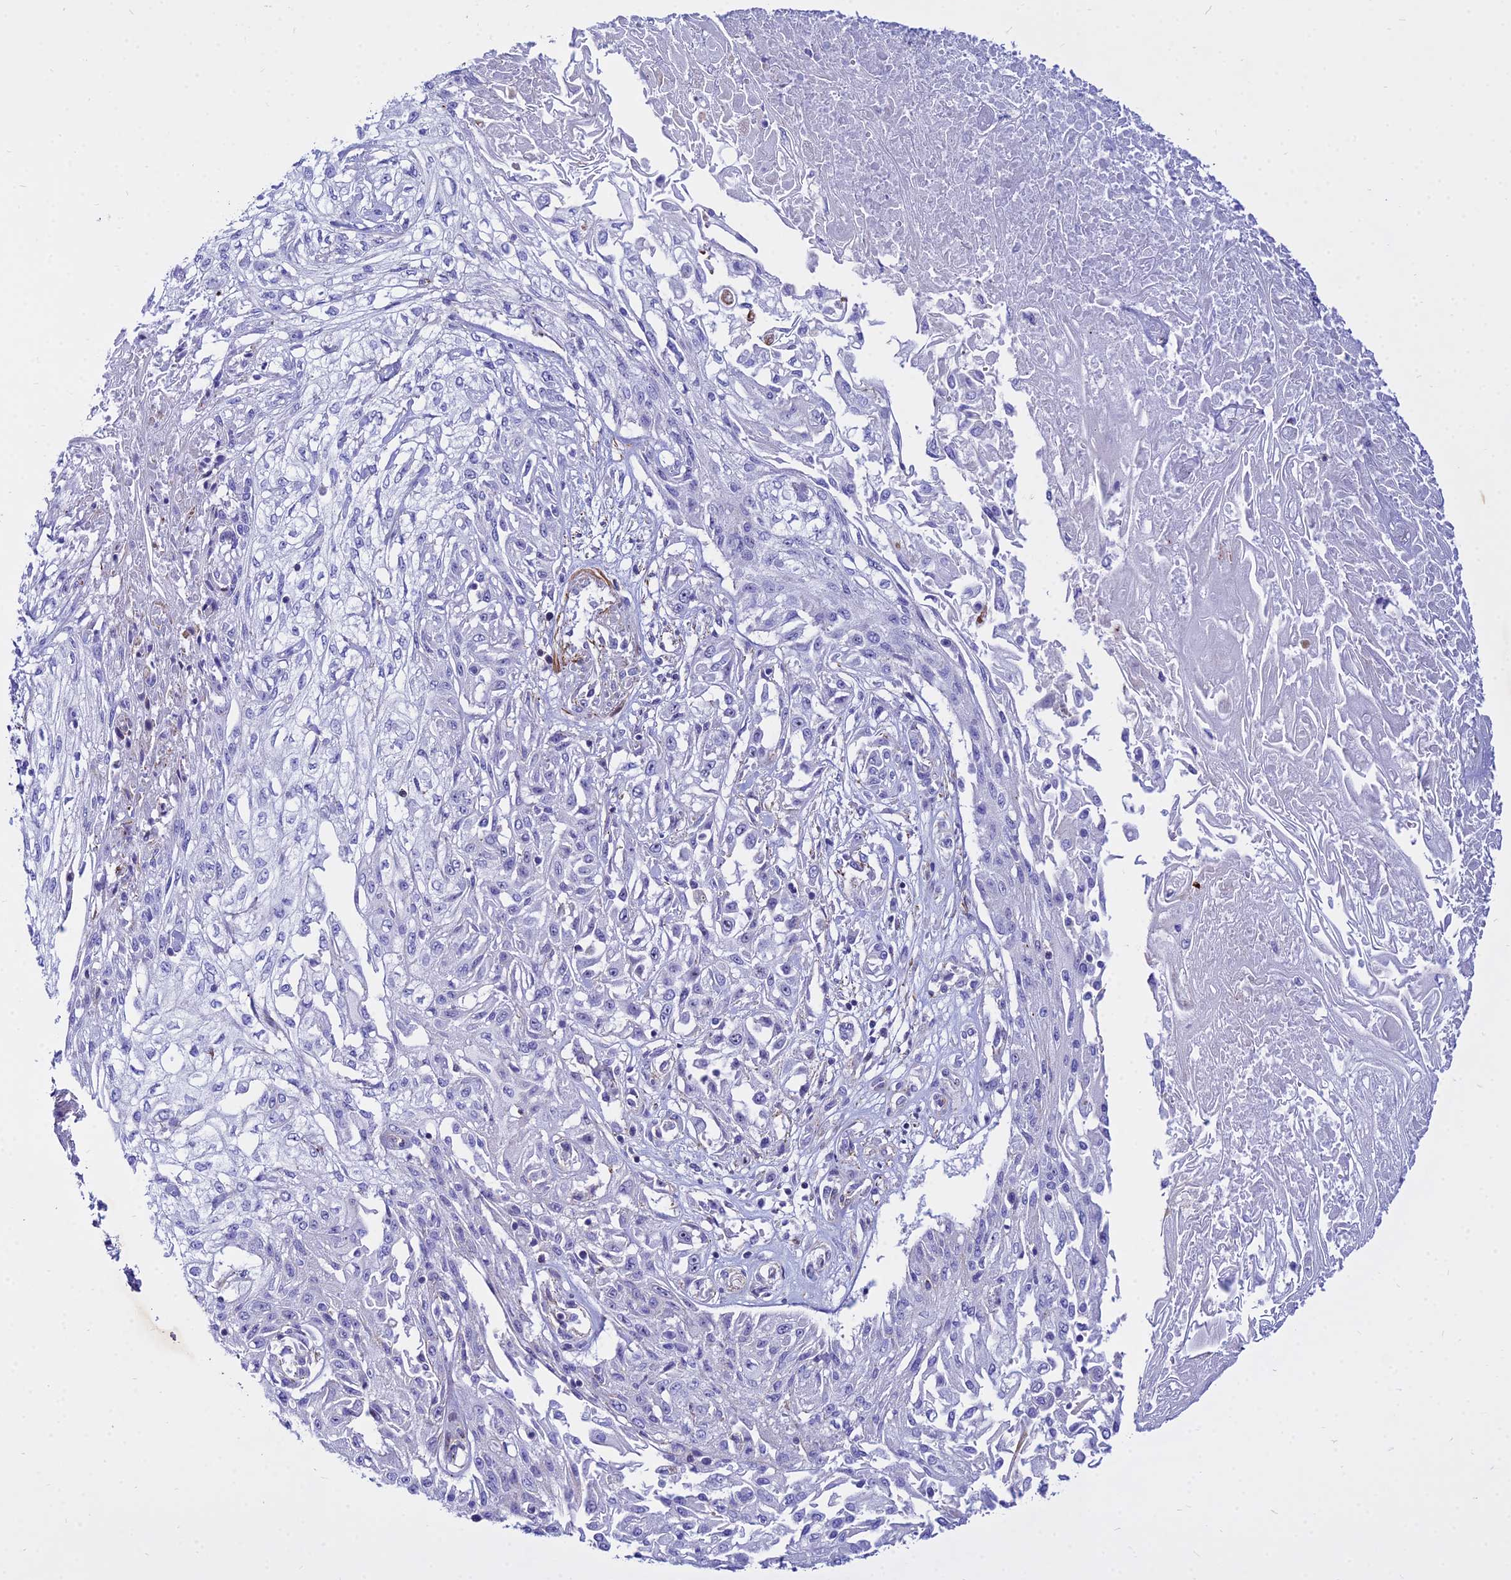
{"staining": {"intensity": "negative", "quantity": "none", "location": "none"}, "tissue": "skin cancer", "cell_type": "Tumor cells", "image_type": "cancer", "snomed": [{"axis": "morphology", "description": "Squamous cell carcinoma, NOS"}, {"axis": "morphology", "description": "Squamous cell carcinoma, metastatic, NOS"}, {"axis": "topography", "description": "Skin"}, {"axis": "topography", "description": "Lymph node"}], "caption": "DAB immunohistochemical staining of human skin squamous cell carcinoma displays no significant staining in tumor cells.", "gene": "DLX1", "patient": {"sex": "male", "age": 75}}